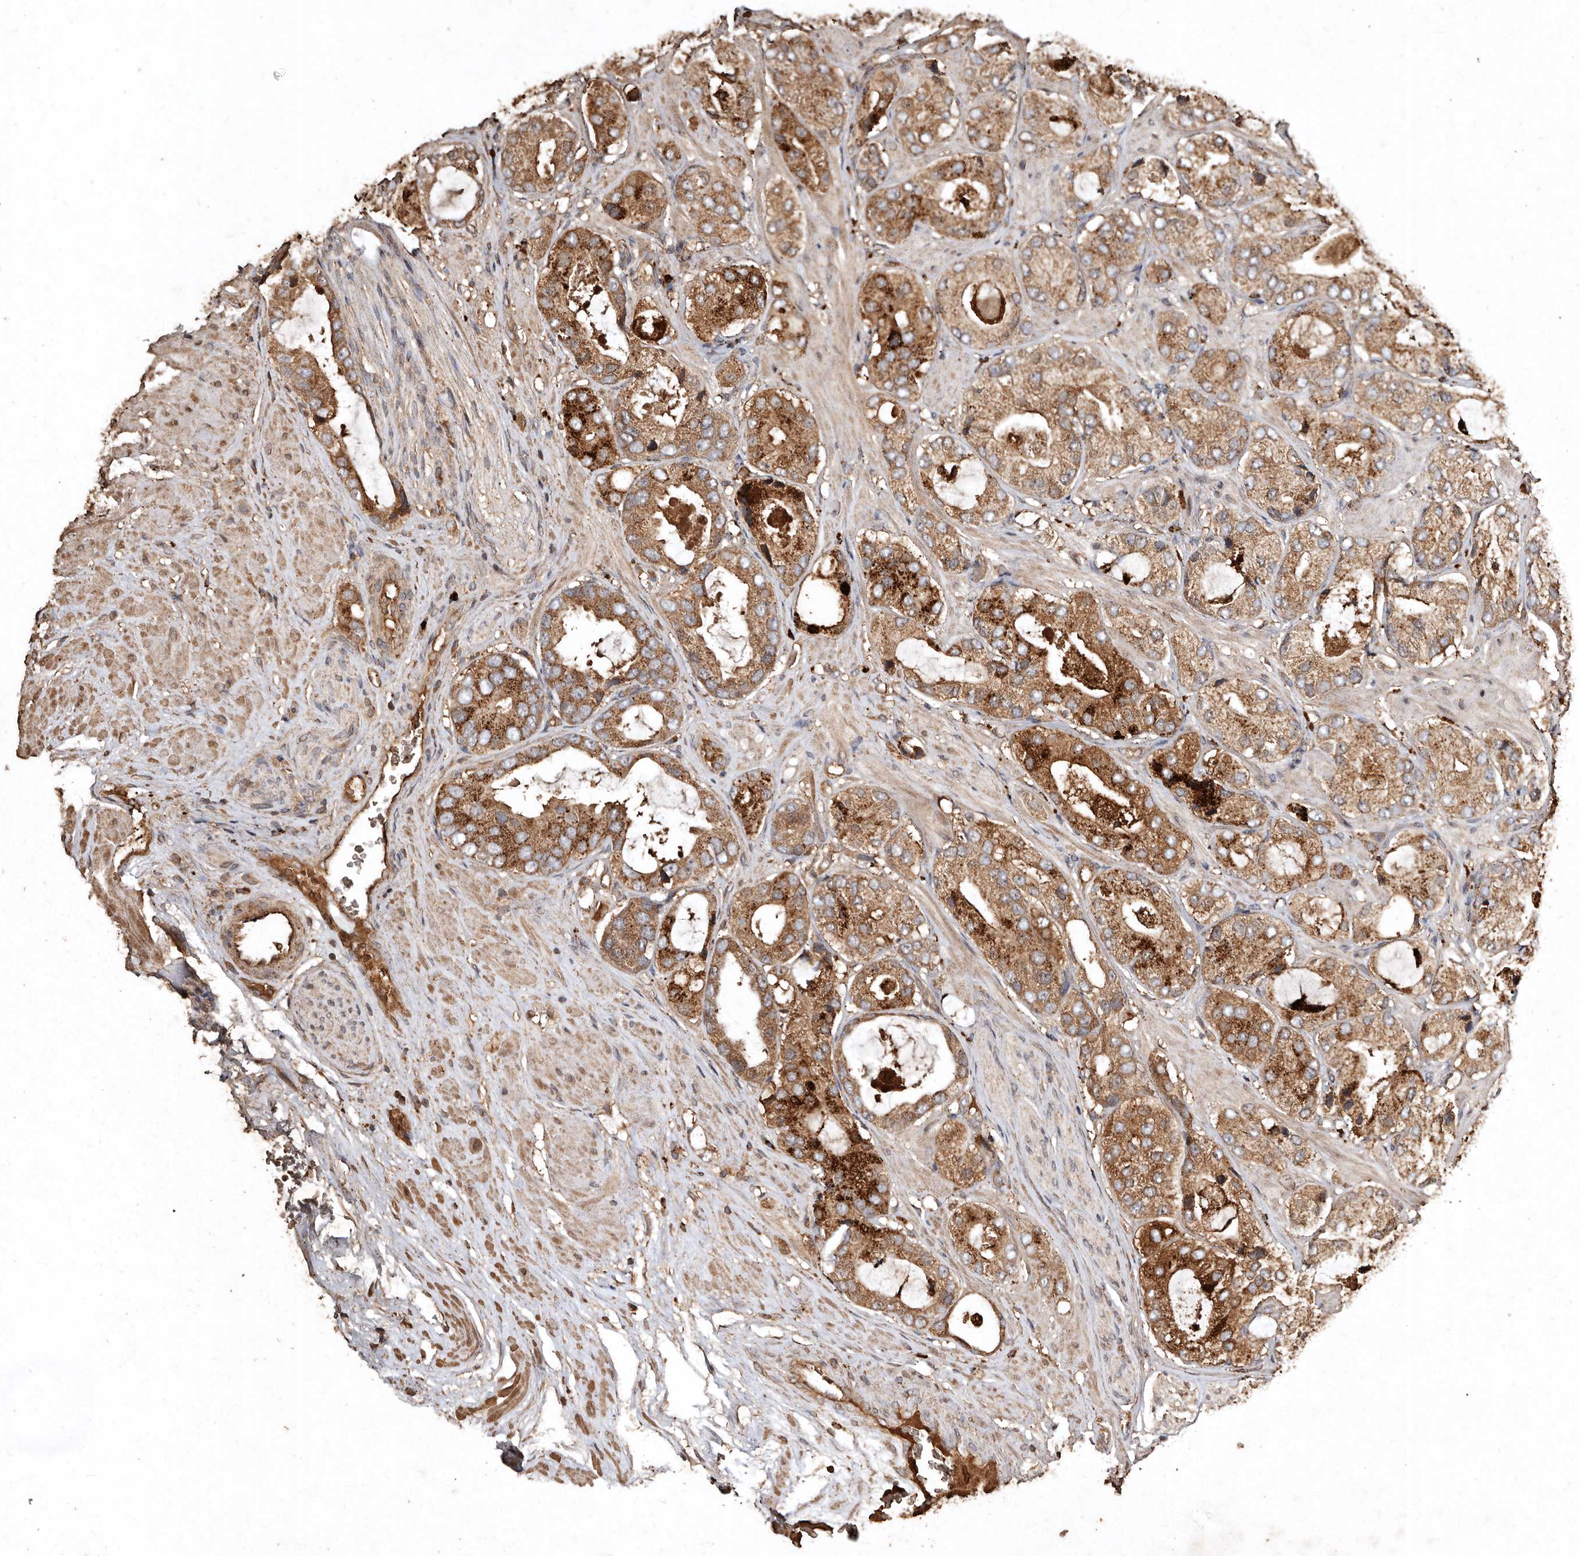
{"staining": {"intensity": "moderate", "quantity": ">75%", "location": "cytoplasmic/membranous"}, "tissue": "prostate cancer", "cell_type": "Tumor cells", "image_type": "cancer", "snomed": [{"axis": "morphology", "description": "Adenocarcinoma, High grade"}, {"axis": "topography", "description": "Prostate"}], "caption": "Protein expression analysis of prostate cancer demonstrates moderate cytoplasmic/membranous expression in about >75% of tumor cells.", "gene": "FARS2", "patient": {"sex": "male", "age": 59}}